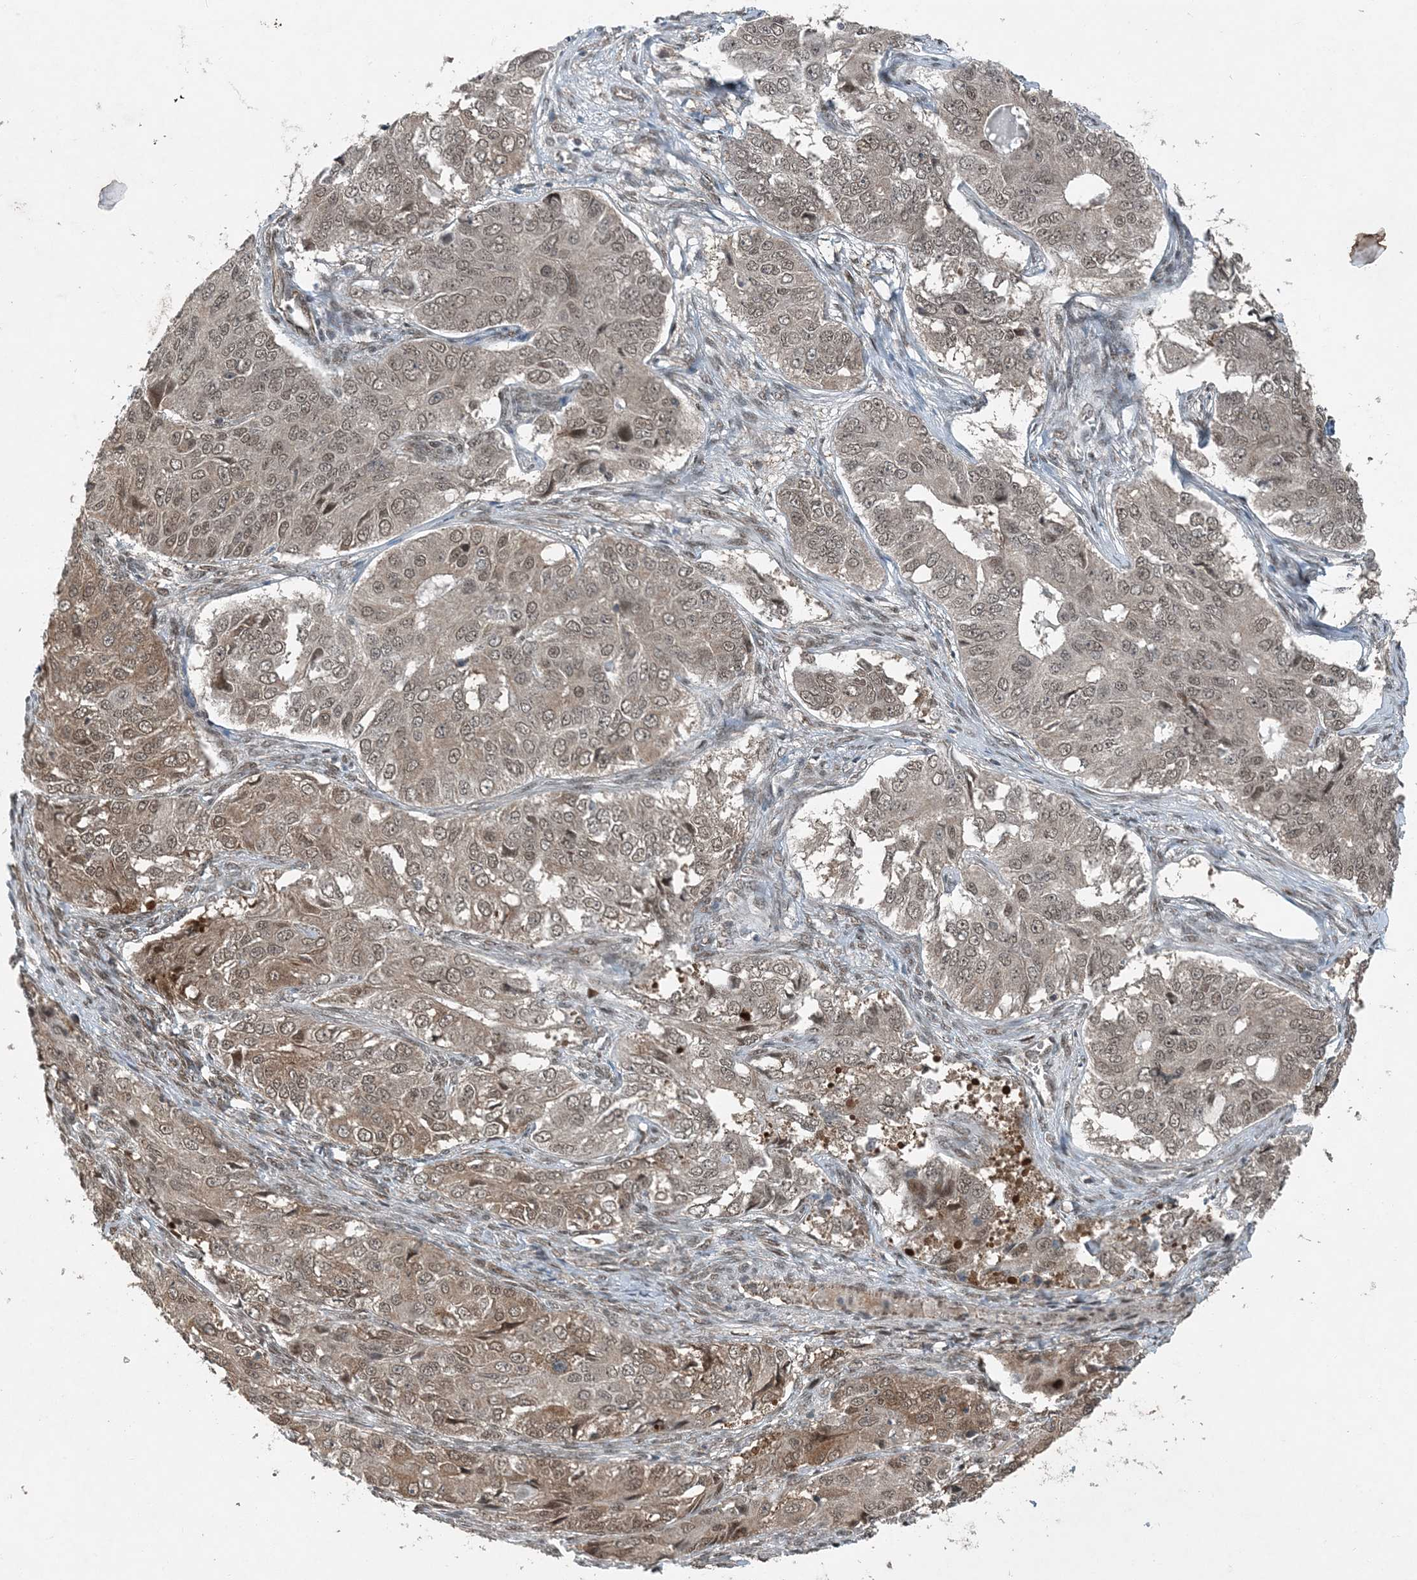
{"staining": {"intensity": "moderate", "quantity": ">75%", "location": "cytoplasmic/membranous,nuclear"}, "tissue": "ovarian cancer", "cell_type": "Tumor cells", "image_type": "cancer", "snomed": [{"axis": "morphology", "description": "Carcinoma, endometroid"}, {"axis": "topography", "description": "Ovary"}], "caption": "Protein expression analysis of ovarian cancer (endometroid carcinoma) reveals moderate cytoplasmic/membranous and nuclear staining in approximately >75% of tumor cells.", "gene": "COPS7B", "patient": {"sex": "female", "age": 51}}